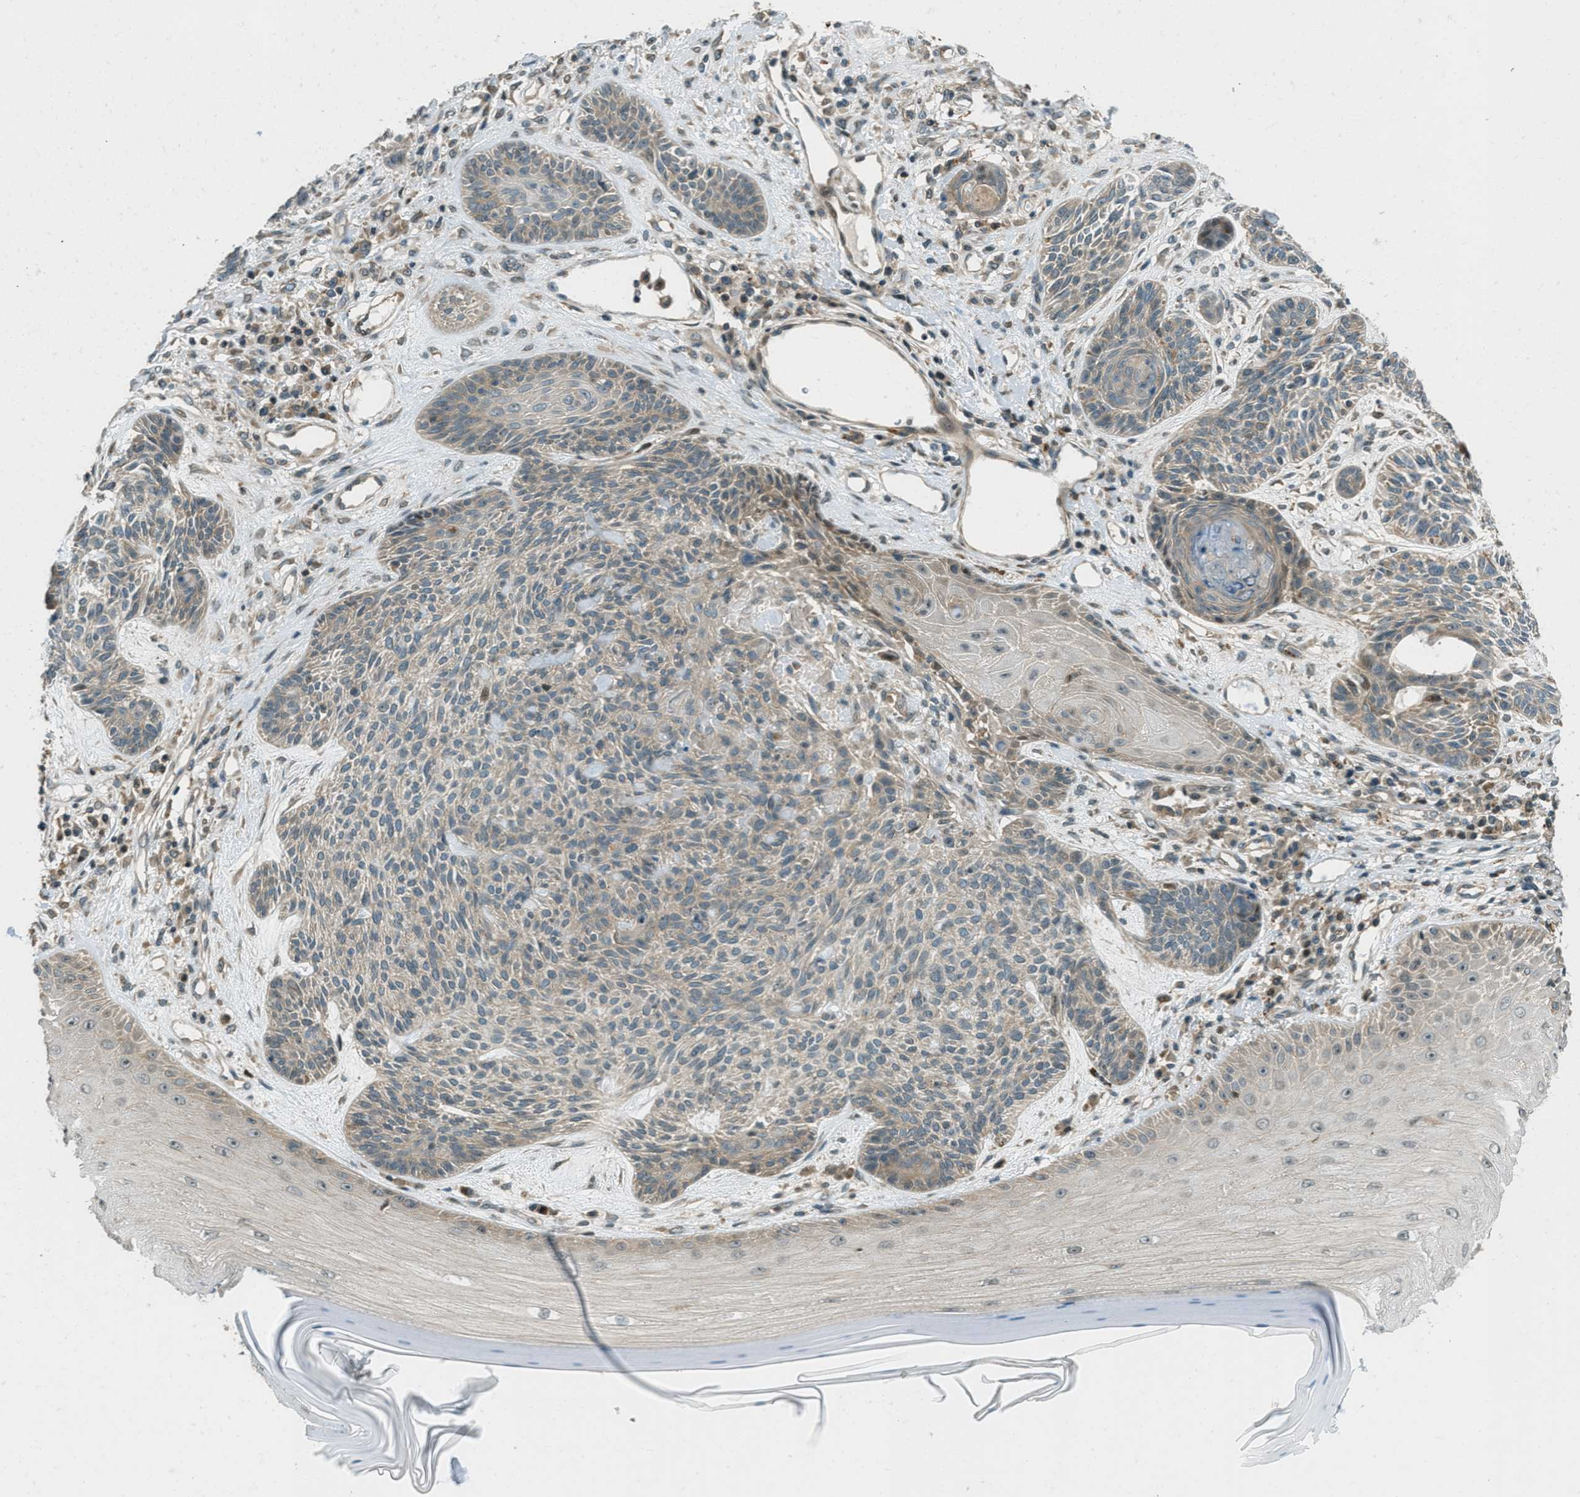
{"staining": {"intensity": "moderate", "quantity": "<25%", "location": "cytoplasmic/membranous"}, "tissue": "skin cancer", "cell_type": "Tumor cells", "image_type": "cancer", "snomed": [{"axis": "morphology", "description": "Basal cell carcinoma"}, {"axis": "topography", "description": "Skin"}], "caption": "Skin basal cell carcinoma stained with a protein marker shows moderate staining in tumor cells.", "gene": "PTPN23", "patient": {"sex": "male", "age": 55}}